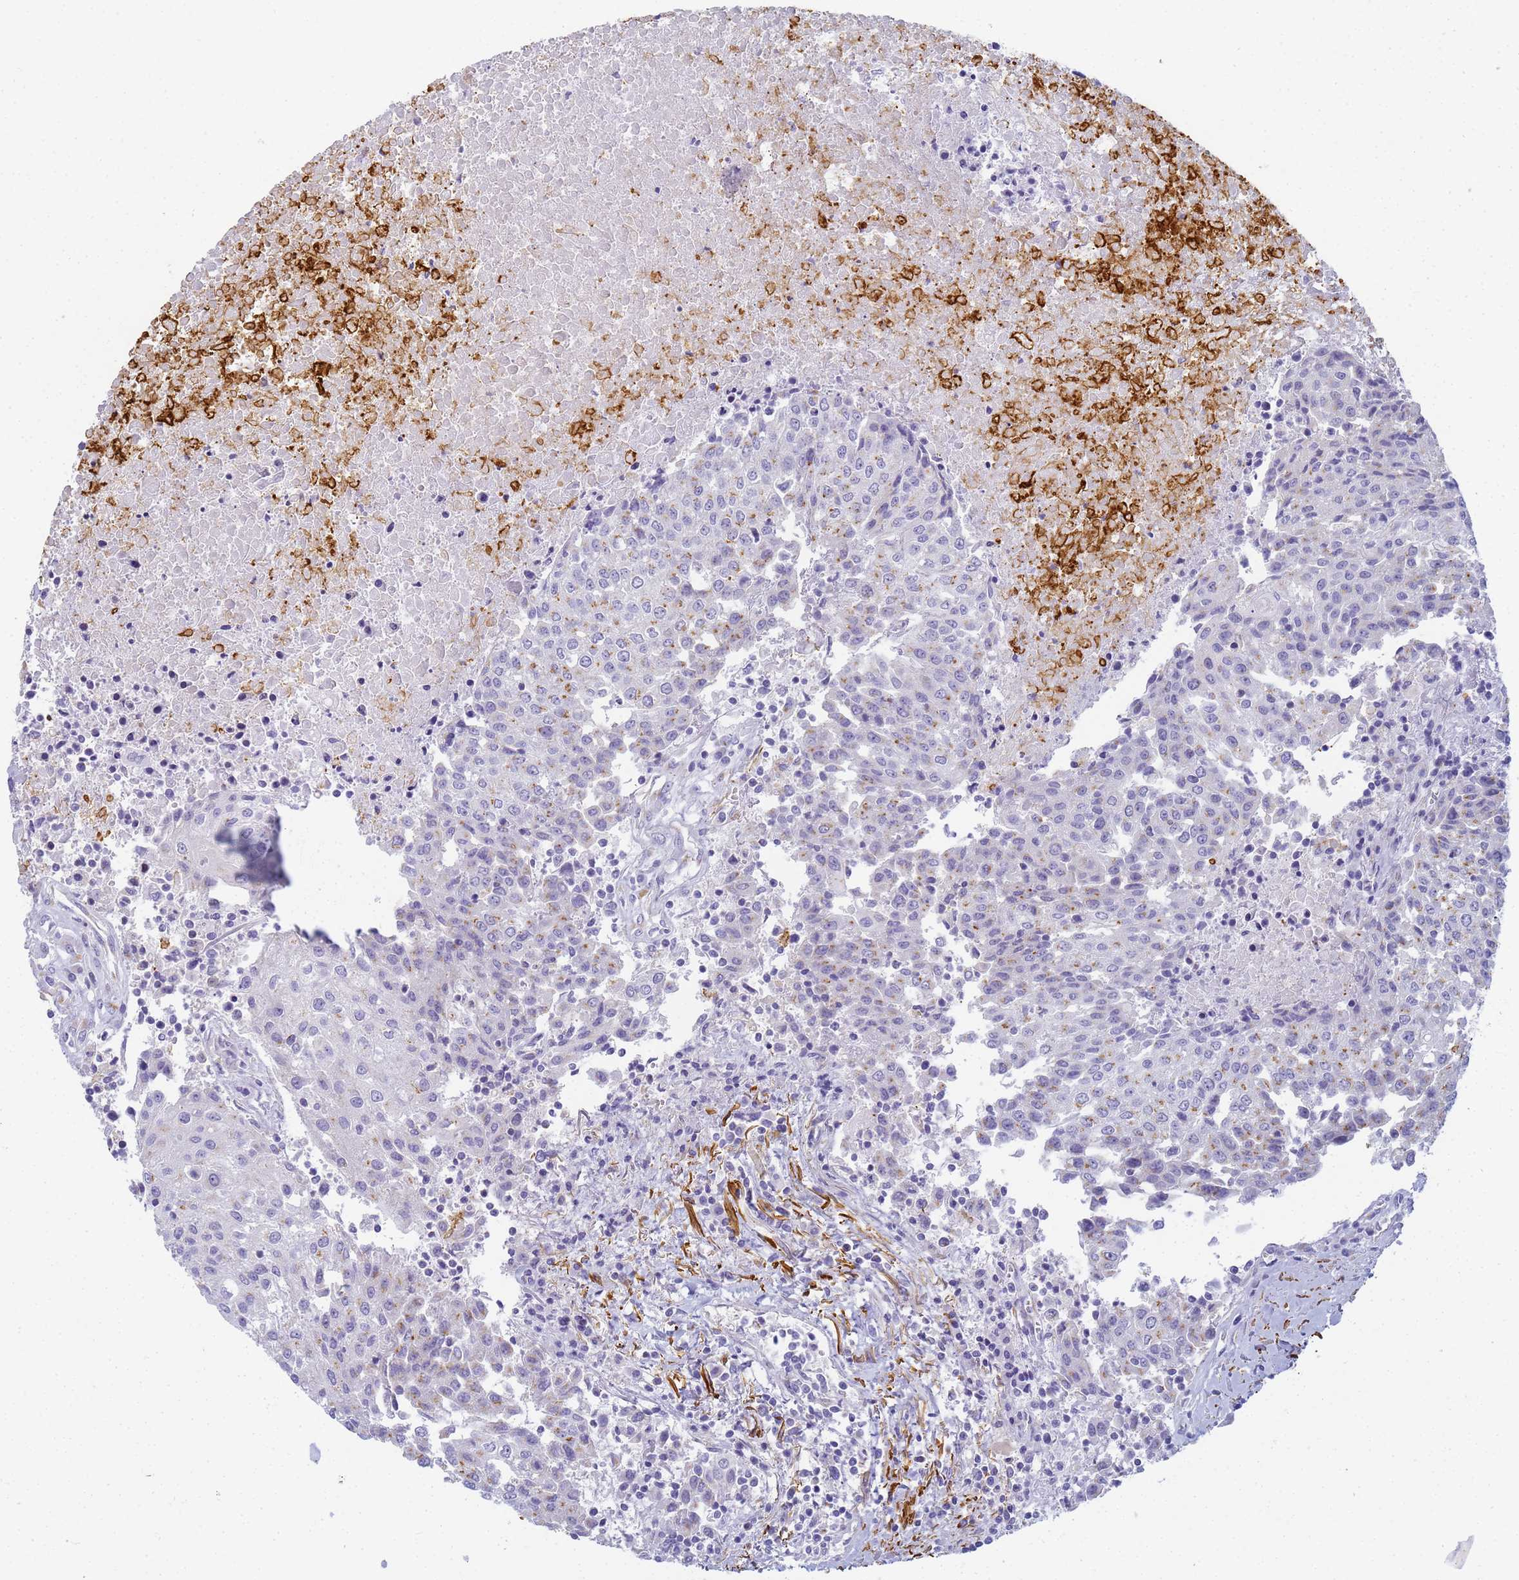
{"staining": {"intensity": "moderate", "quantity": "<25%", "location": "cytoplasmic/membranous"}, "tissue": "urothelial cancer", "cell_type": "Tumor cells", "image_type": "cancer", "snomed": [{"axis": "morphology", "description": "Urothelial carcinoma, High grade"}, {"axis": "topography", "description": "Urinary bladder"}], "caption": "A brown stain highlights moderate cytoplasmic/membranous staining of a protein in urothelial cancer tumor cells. (DAB = brown stain, brightfield microscopy at high magnification).", "gene": "CR1", "patient": {"sex": "female", "age": 85}}